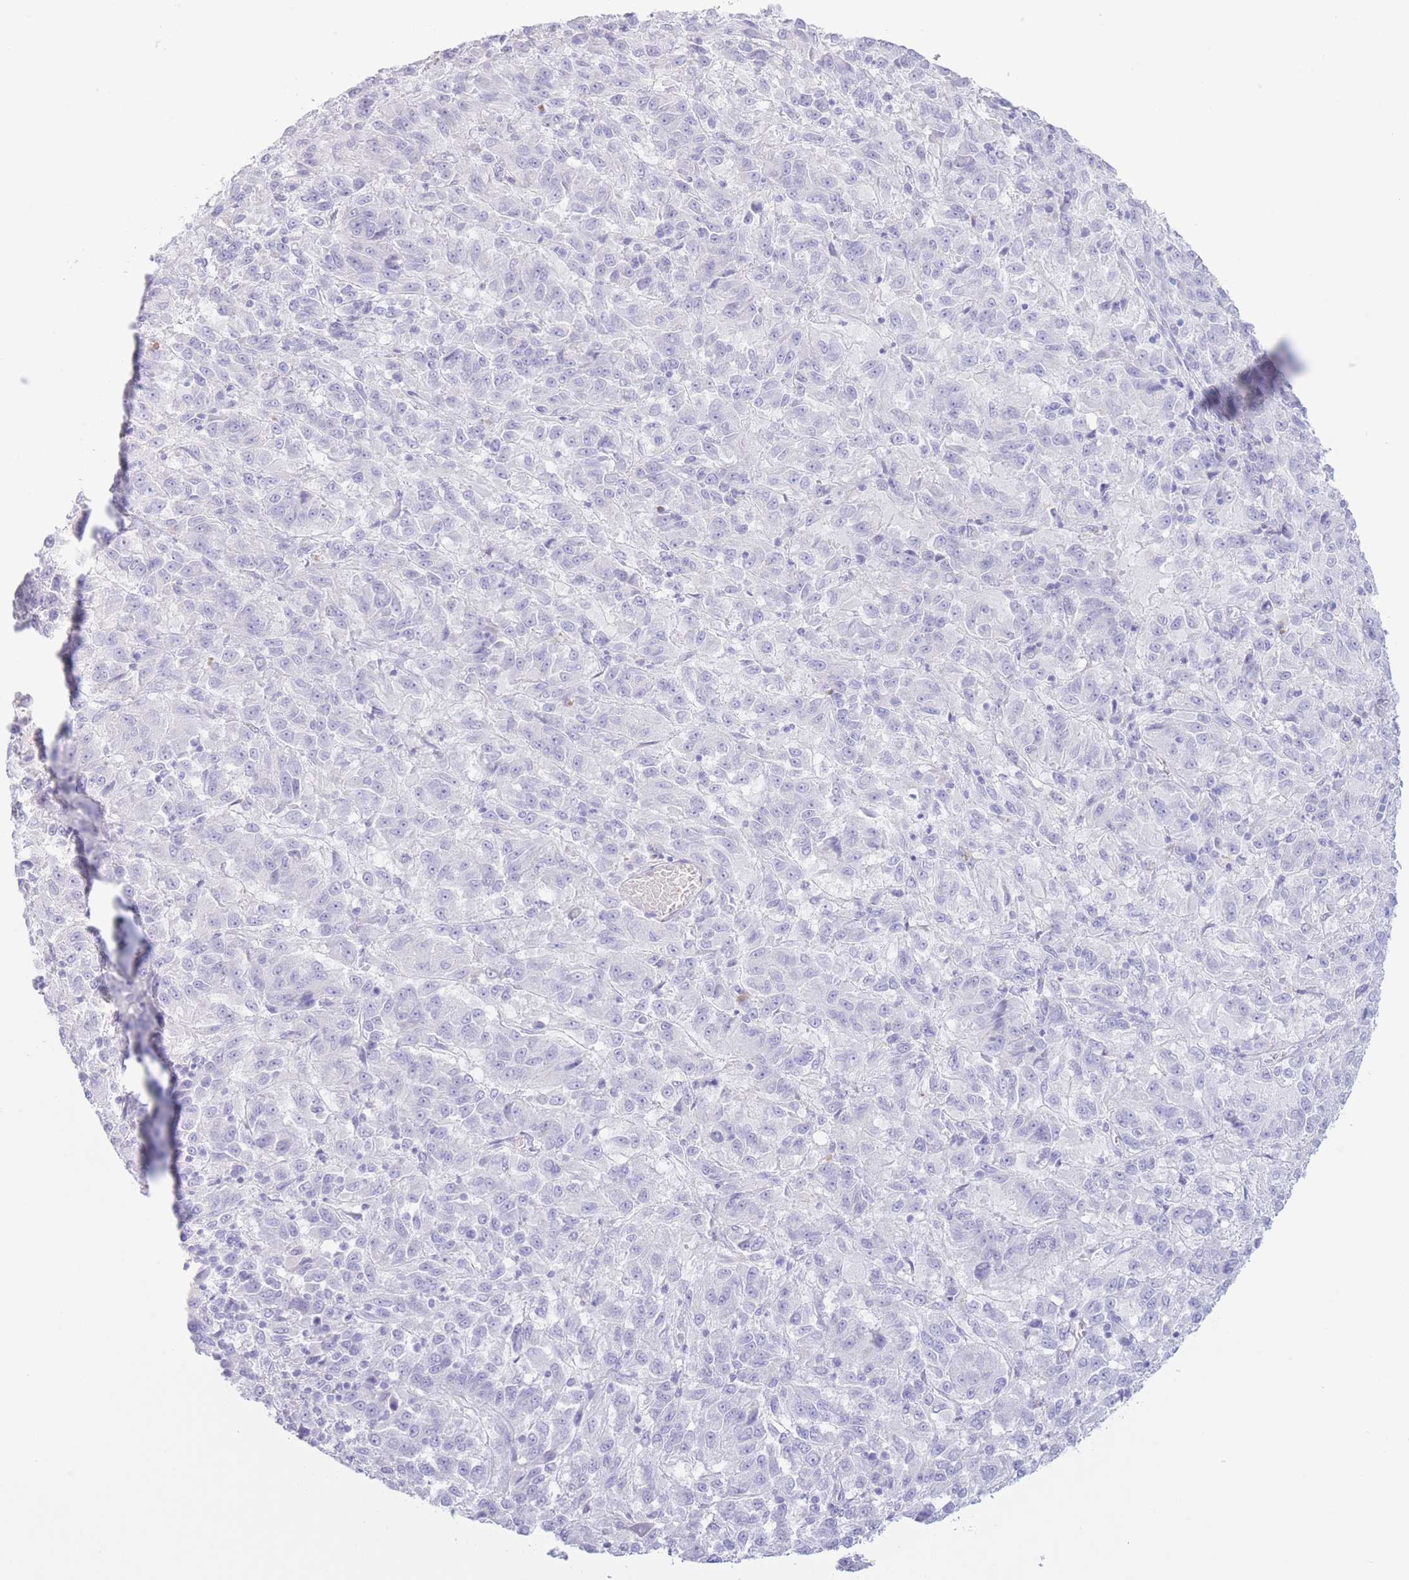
{"staining": {"intensity": "negative", "quantity": "none", "location": "none"}, "tissue": "melanoma", "cell_type": "Tumor cells", "image_type": "cancer", "snomed": [{"axis": "morphology", "description": "Malignant melanoma, Metastatic site"}, {"axis": "topography", "description": "Lung"}], "caption": "A histopathology image of malignant melanoma (metastatic site) stained for a protein reveals no brown staining in tumor cells.", "gene": "PKLR", "patient": {"sex": "male", "age": 64}}